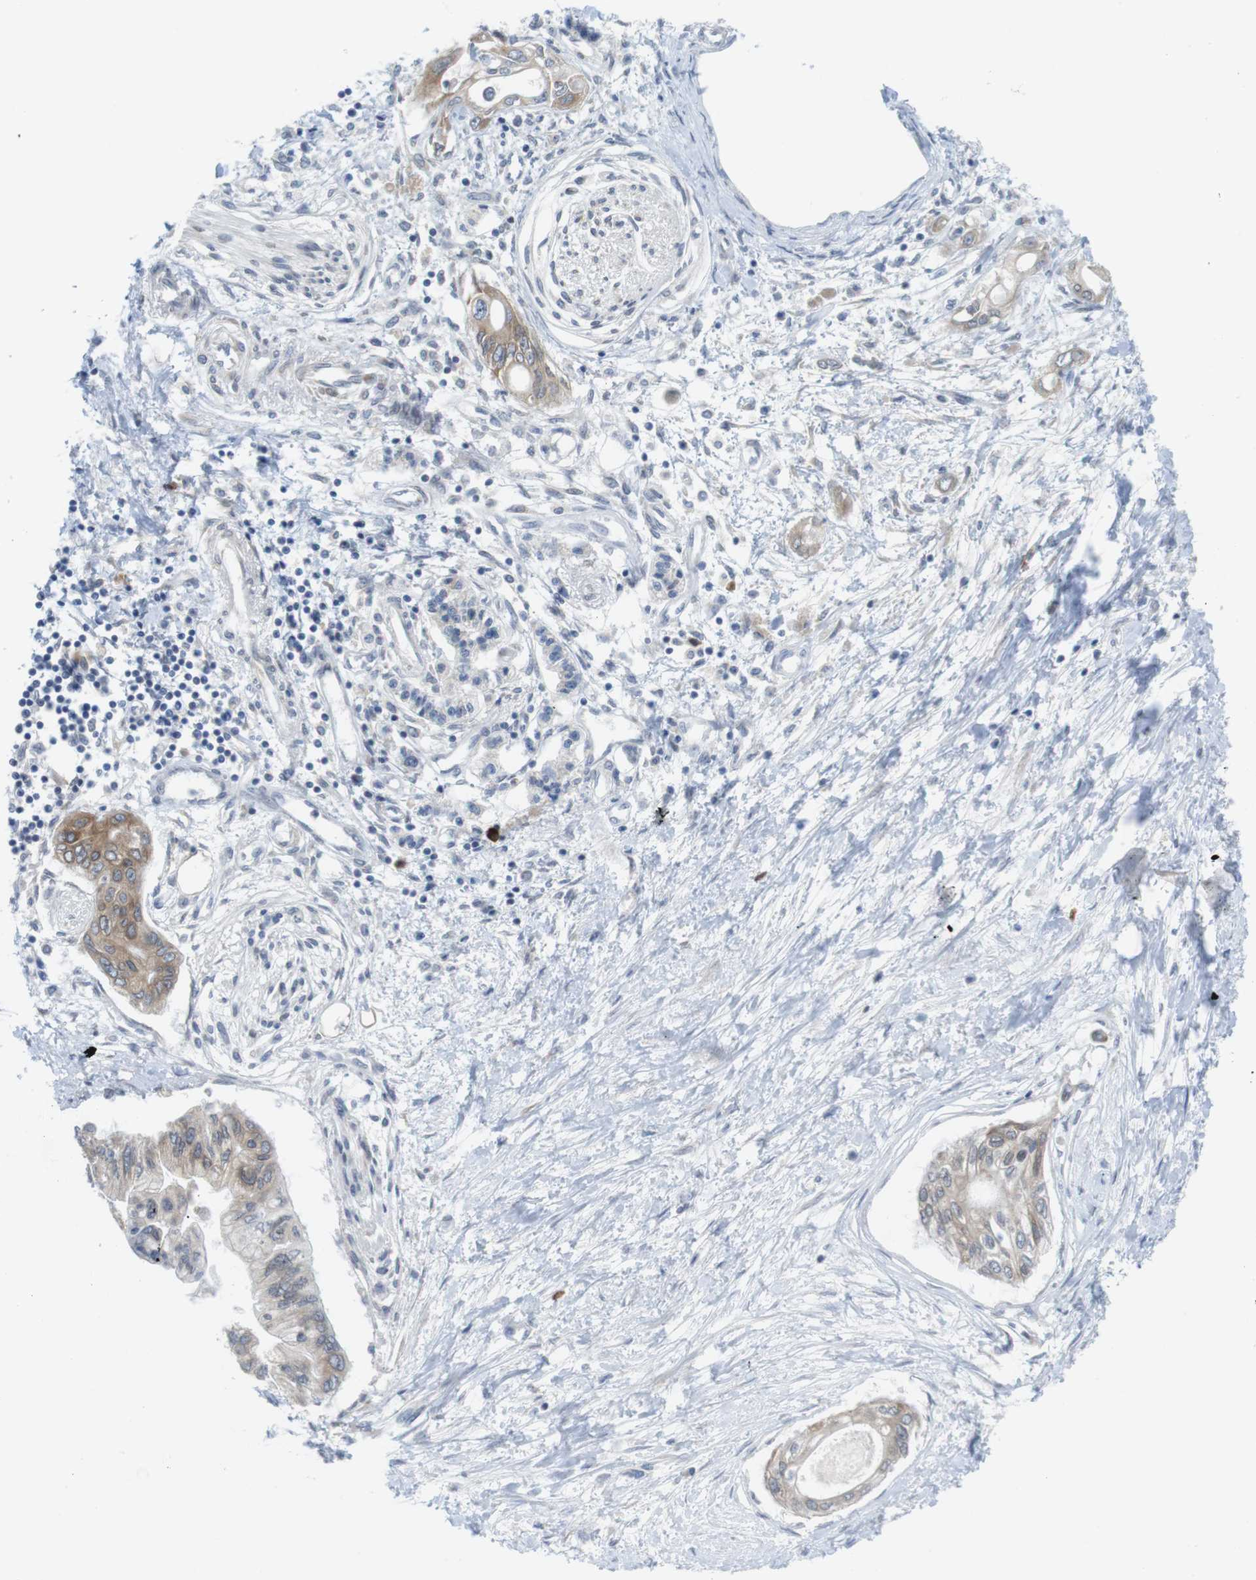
{"staining": {"intensity": "weak", "quantity": "25%-75%", "location": "cytoplasmic/membranous"}, "tissue": "pancreatic cancer", "cell_type": "Tumor cells", "image_type": "cancer", "snomed": [{"axis": "morphology", "description": "Adenocarcinoma, NOS"}, {"axis": "topography", "description": "Pancreas"}], "caption": "Human pancreatic adenocarcinoma stained with a protein marker exhibits weak staining in tumor cells.", "gene": "ERGIC3", "patient": {"sex": "female", "age": 77}}